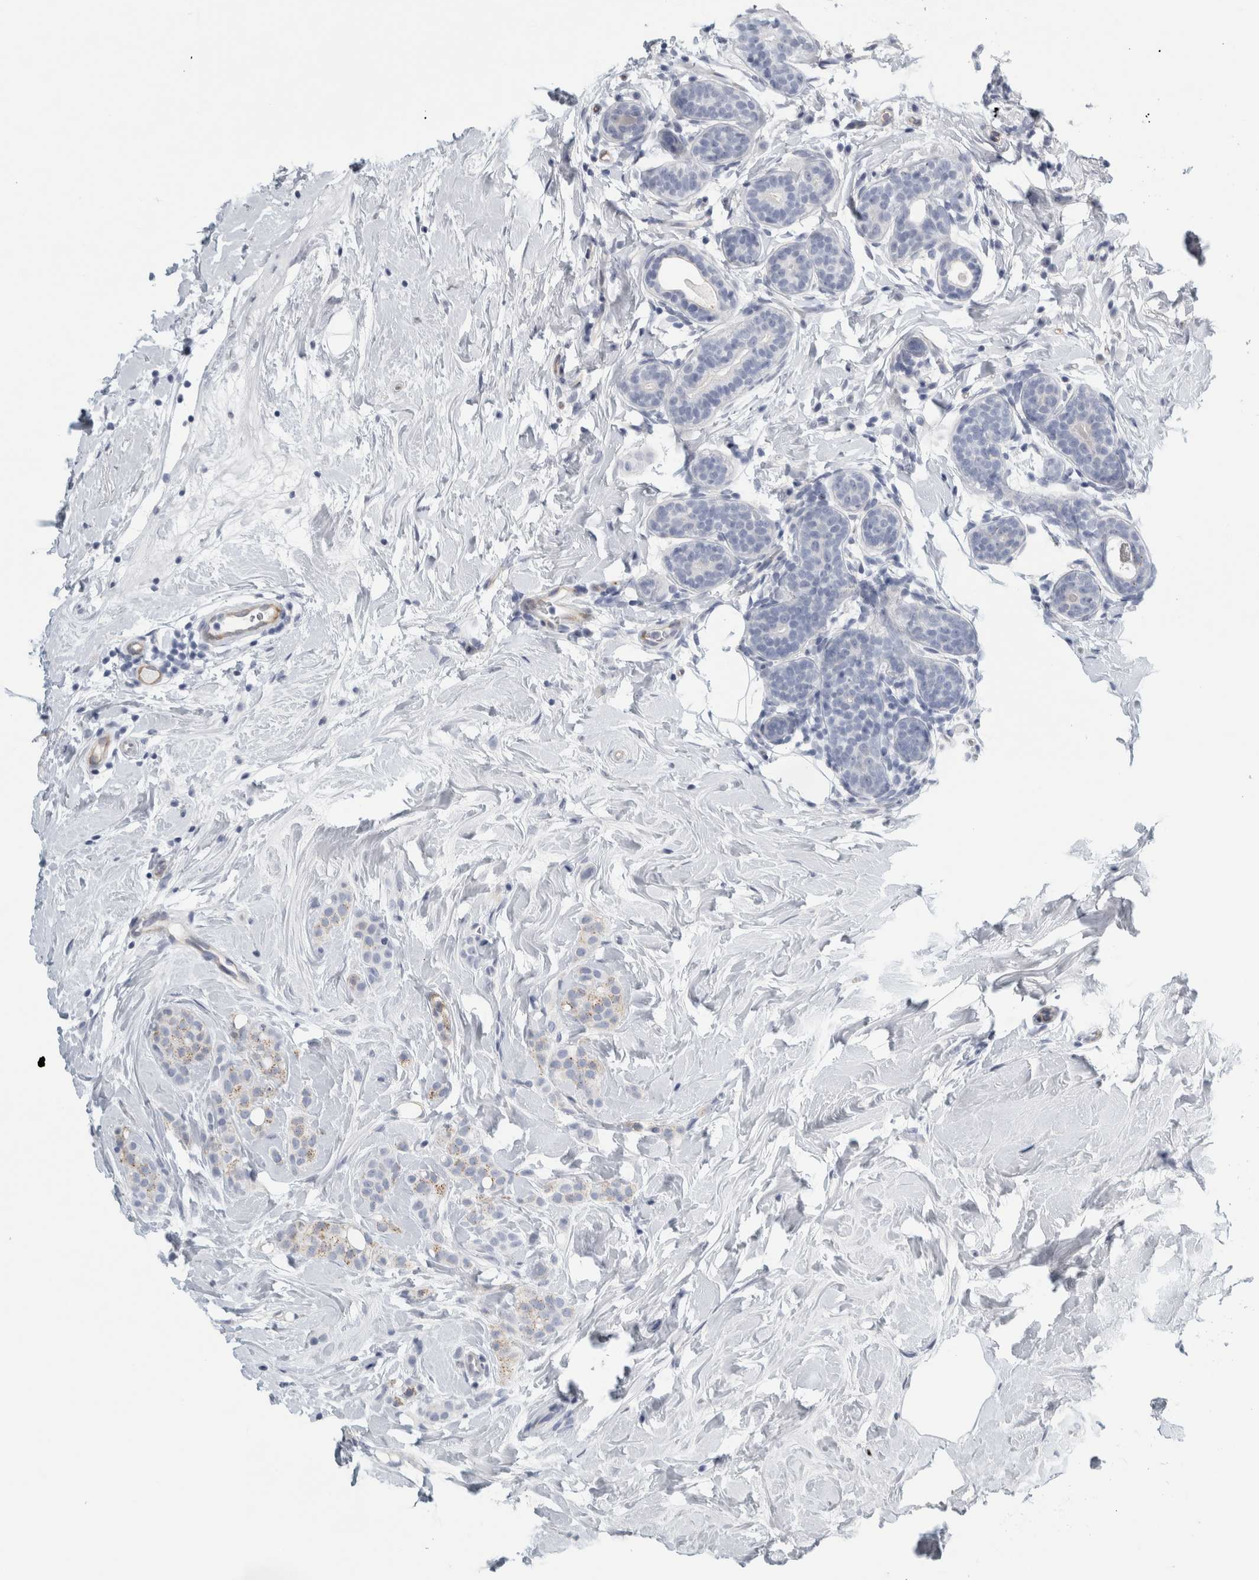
{"staining": {"intensity": "negative", "quantity": "none", "location": "none"}, "tissue": "breast cancer", "cell_type": "Tumor cells", "image_type": "cancer", "snomed": [{"axis": "morphology", "description": "Lobular carcinoma, in situ"}, {"axis": "morphology", "description": "Lobular carcinoma"}, {"axis": "topography", "description": "Breast"}], "caption": "Micrograph shows no significant protein staining in tumor cells of breast cancer.", "gene": "B3GNT3", "patient": {"sex": "female", "age": 41}}